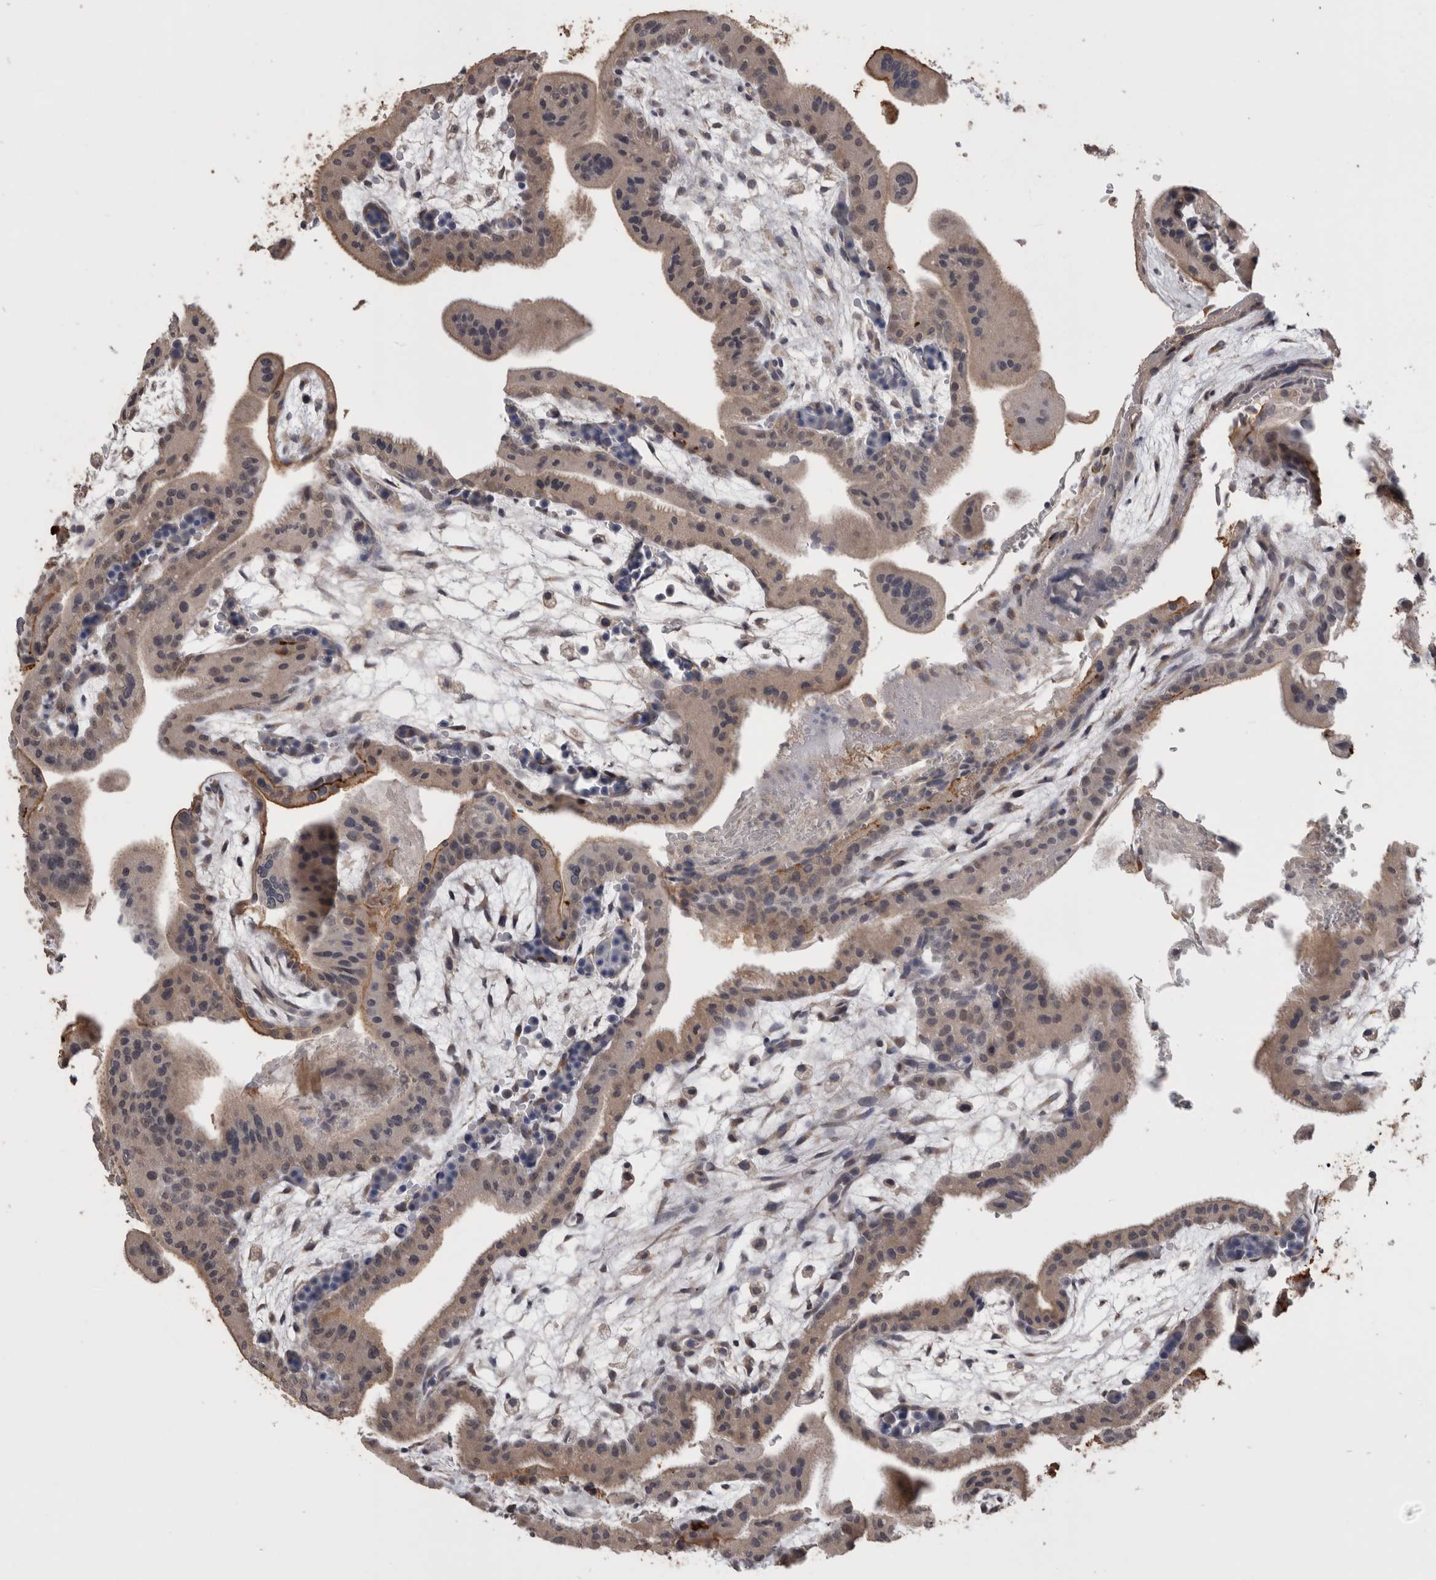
{"staining": {"intensity": "weak", "quantity": ">75%", "location": "cytoplasmic/membranous"}, "tissue": "placenta", "cell_type": "Decidual cells", "image_type": "normal", "snomed": [{"axis": "morphology", "description": "Normal tissue, NOS"}, {"axis": "topography", "description": "Placenta"}], "caption": "A brown stain shows weak cytoplasmic/membranous positivity of a protein in decidual cells of normal placenta. Using DAB (3,3'-diaminobenzidine) (brown) and hematoxylin (blue) stains, captured at high magnification using brightfield microscopy.", "gene": "ANXA13", "patient": {"sex": "female", "age": 35}}